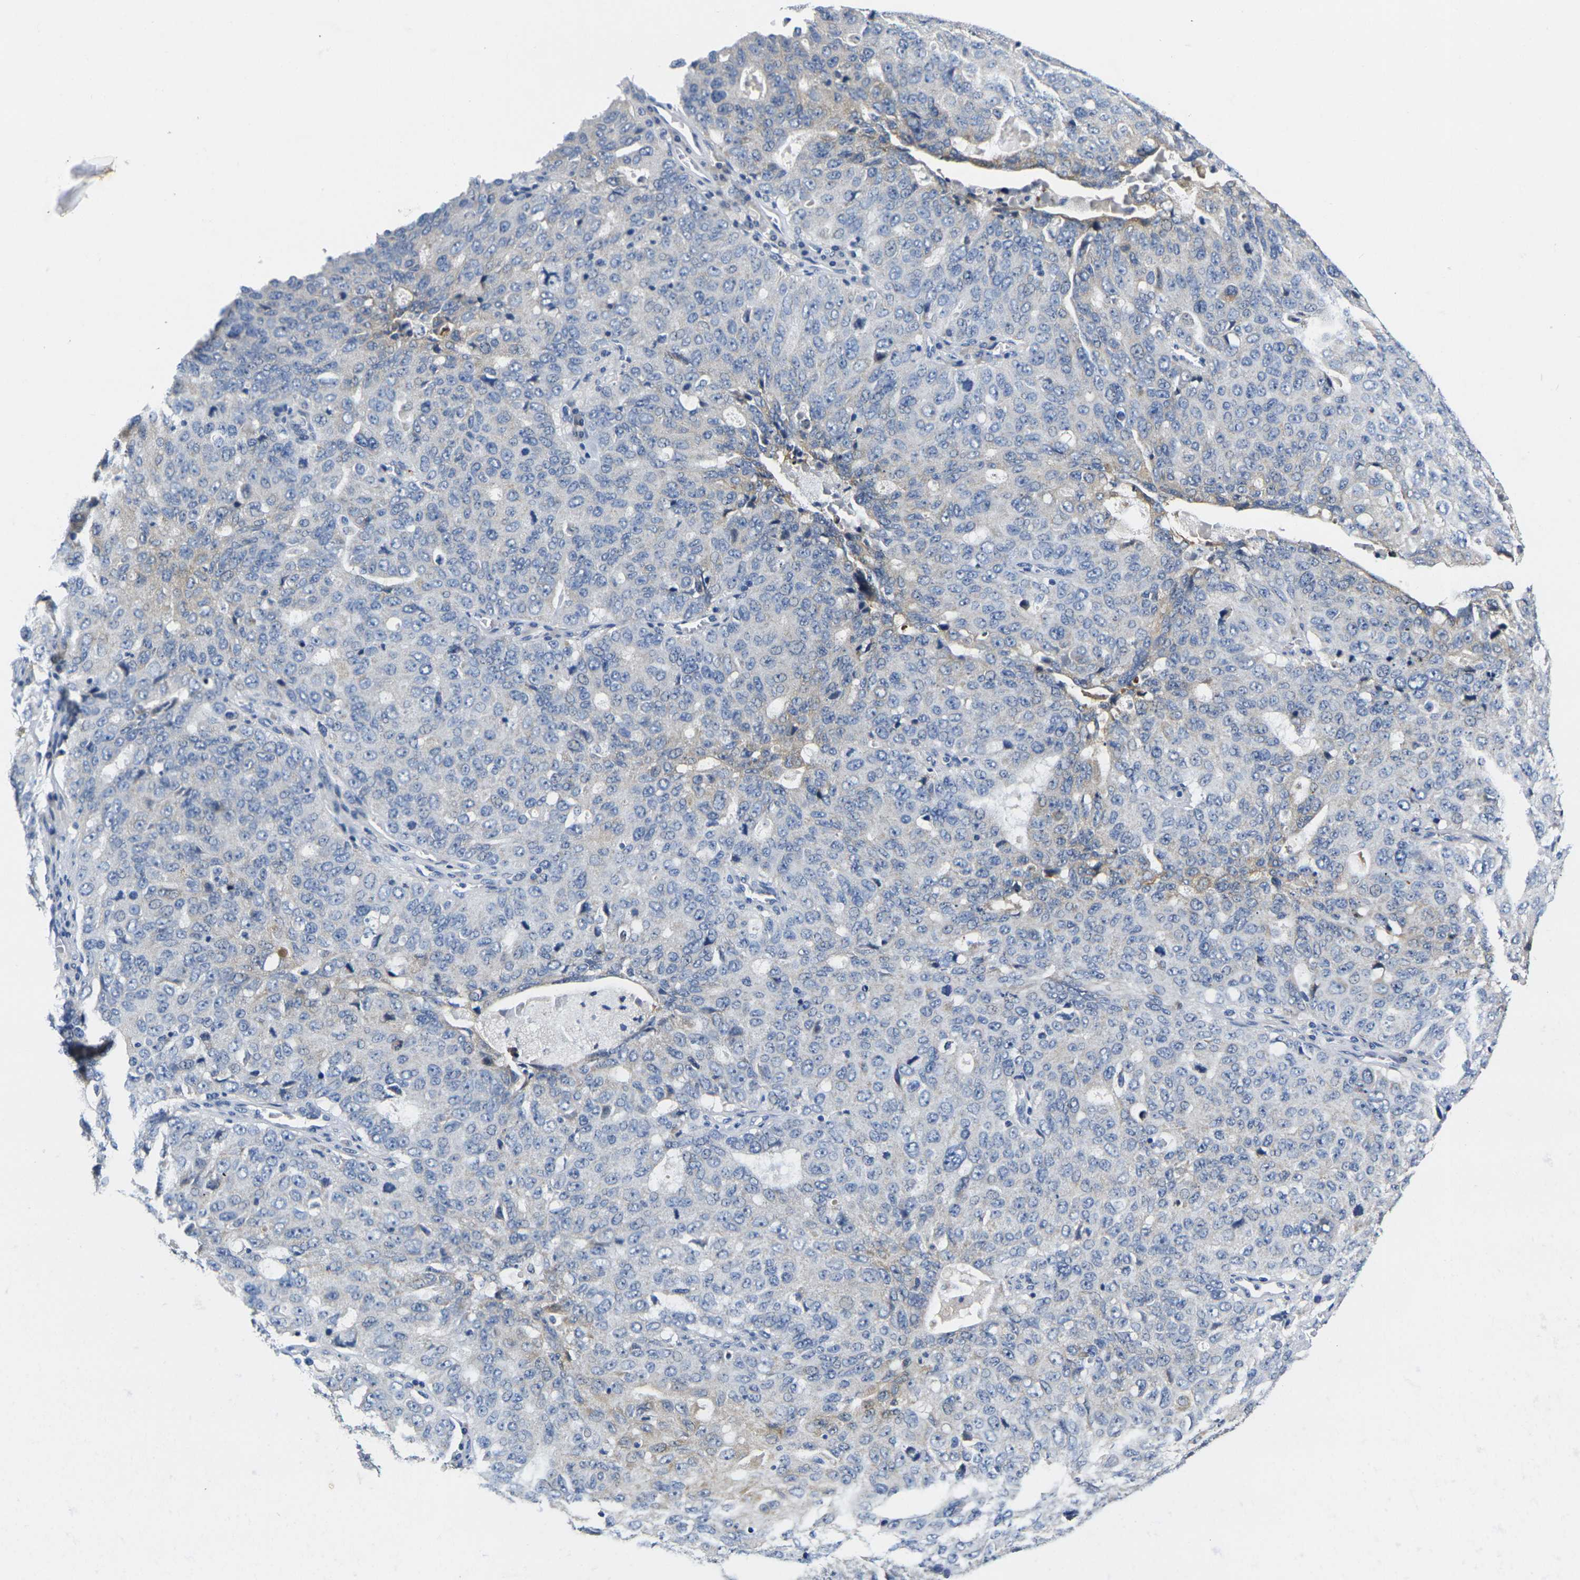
{"staining": {"intensity": "weak", "quantity": "<25%", "location": "cytoplasmic/membranous"}, "tissue": "ovarian cancer", "cell_type": "Tumor cells", "image_type": "cancer", "snomed": [{"axis": "morphology", "description": "Carcinoma, endometroid"}, {"axis": "topography", "description": "Ovary"}], "caption": "A high-resolution micrograph shows IHC staining of ovarian cancer, which shows no significant expression in tumor cells.", "gene": "NOCT", "patient": {"sex": "female", "age": 62}}